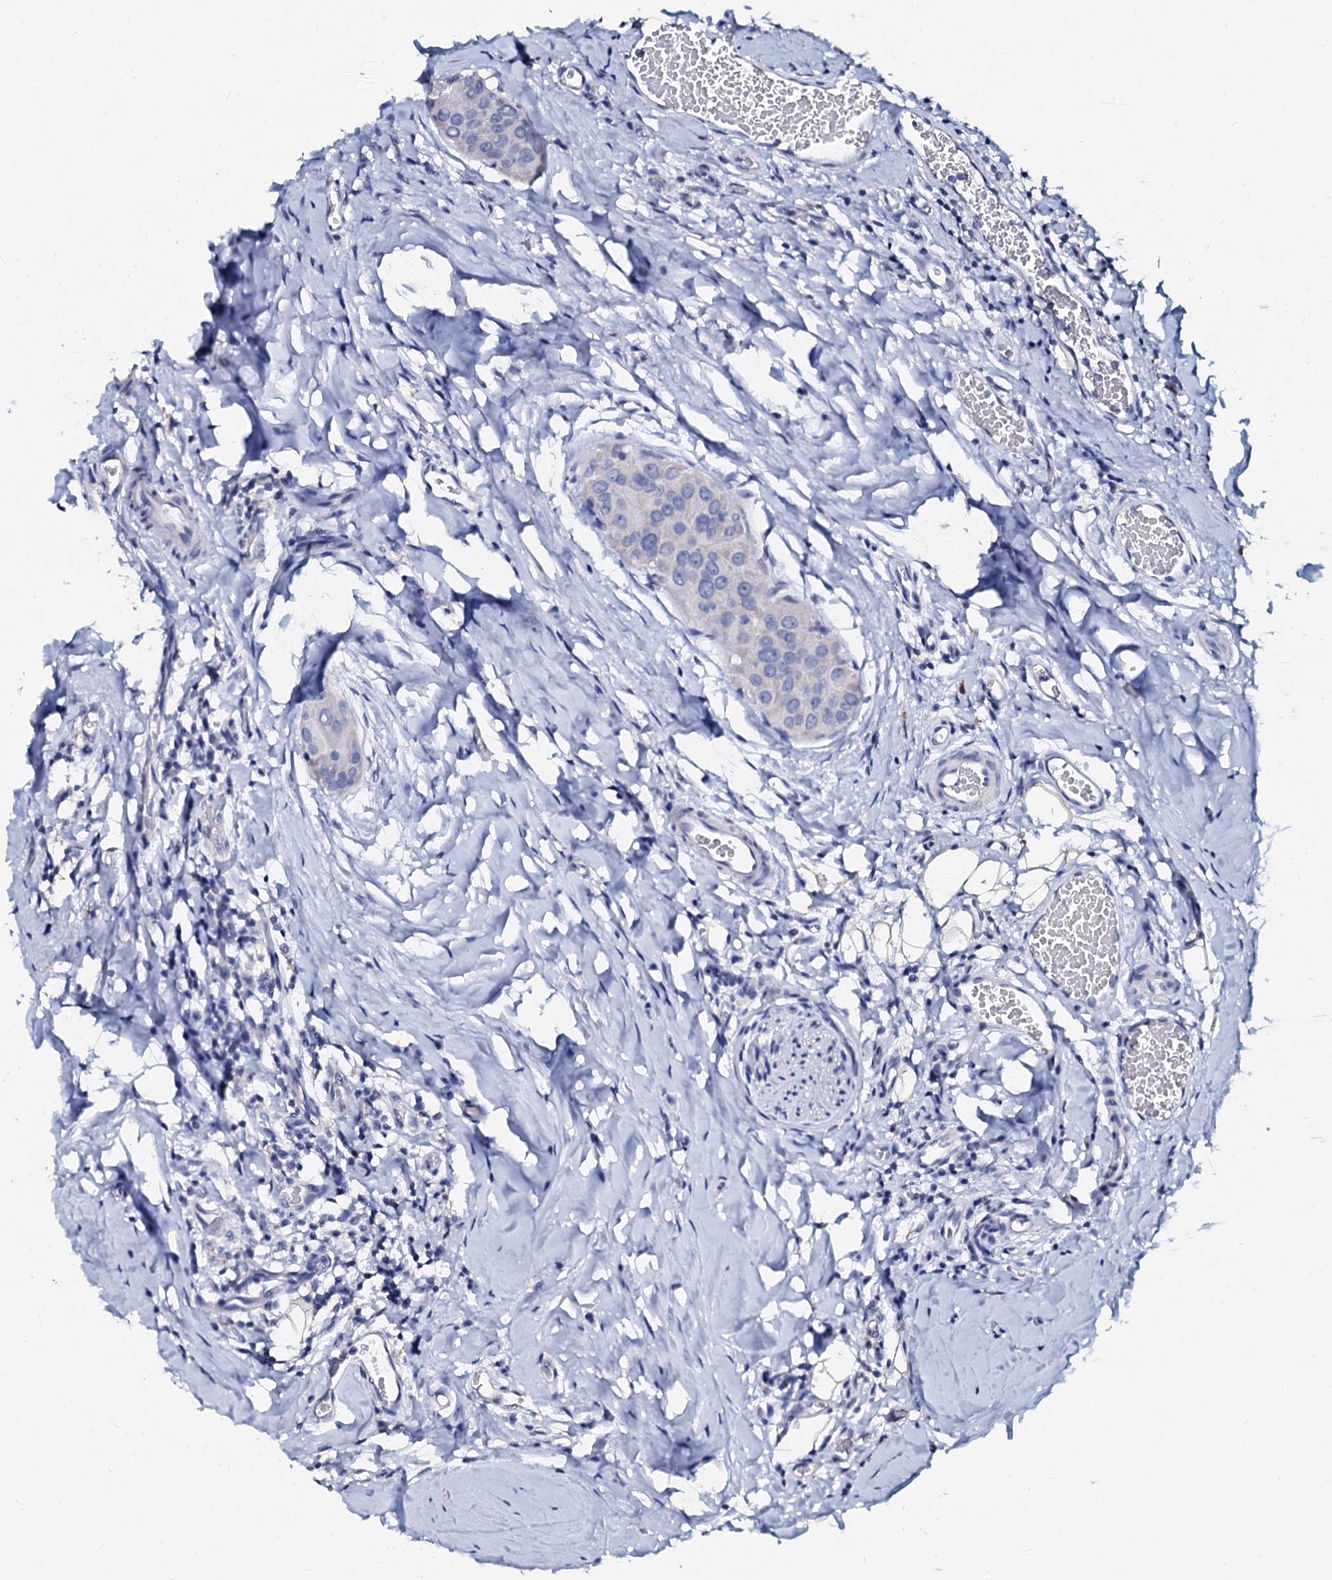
{"staining": {"intensity": "negative", "quantity": "none", "location": "none"}, "tissue": "thyroid cancer", "cell_type": "Tumor cells", "image_type": "cancer", "snomed": [{"axis": "morphology", "description": "Papillary adenocarcinoma, NOS"}, {"axis": "topography", "description": "Thyroid gland"}], "caption": "The micrograph demonstrates no staining of tumor cells in thyroid papillary adenocarcinoma.", "gene": "SLC37A4", "patient": {"sex": "male", "age": 33}}